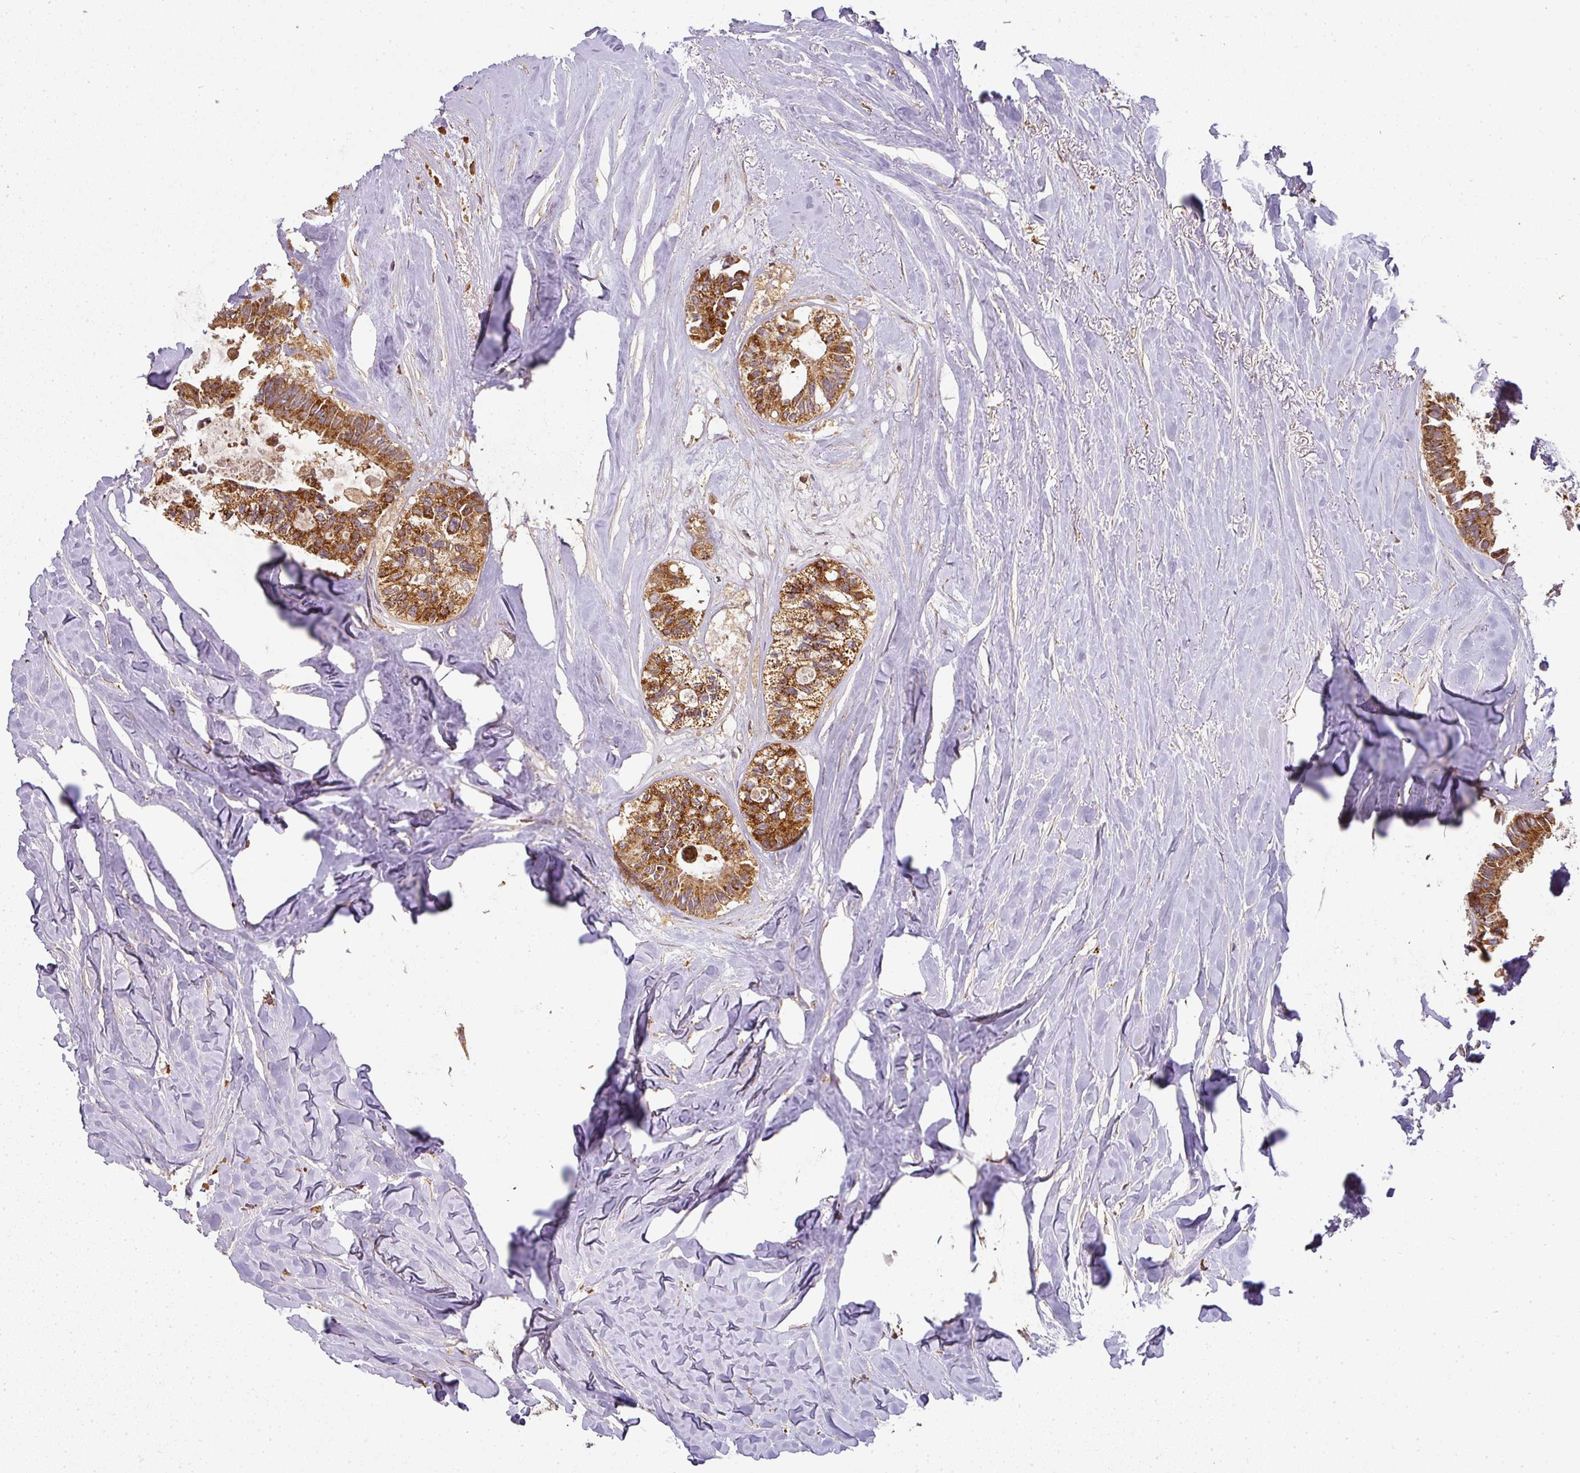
{"staining": {"intensity": "strong", "quantity": ">75%", "location": "cytoplasmic/membranous"}, "tissue": "colorectal cancer", "cell_type": "Tumor cells", "image_type": "cancer", "snomed": [{"axis": "morphology", "description": "Adenocarcinoma, NOS"}, {"axis": "topography", "description": "Colon"}, {"axis": "topography", "description": "Rectum"}], "caption": "This is an image of IHC staining of colorectal adenocarcinoma, which shows strong staining in the cytoplasmic/membranous of tumor cells.", "gene": "MALSU1", "patient": {"sex": "male", "age": 57}}